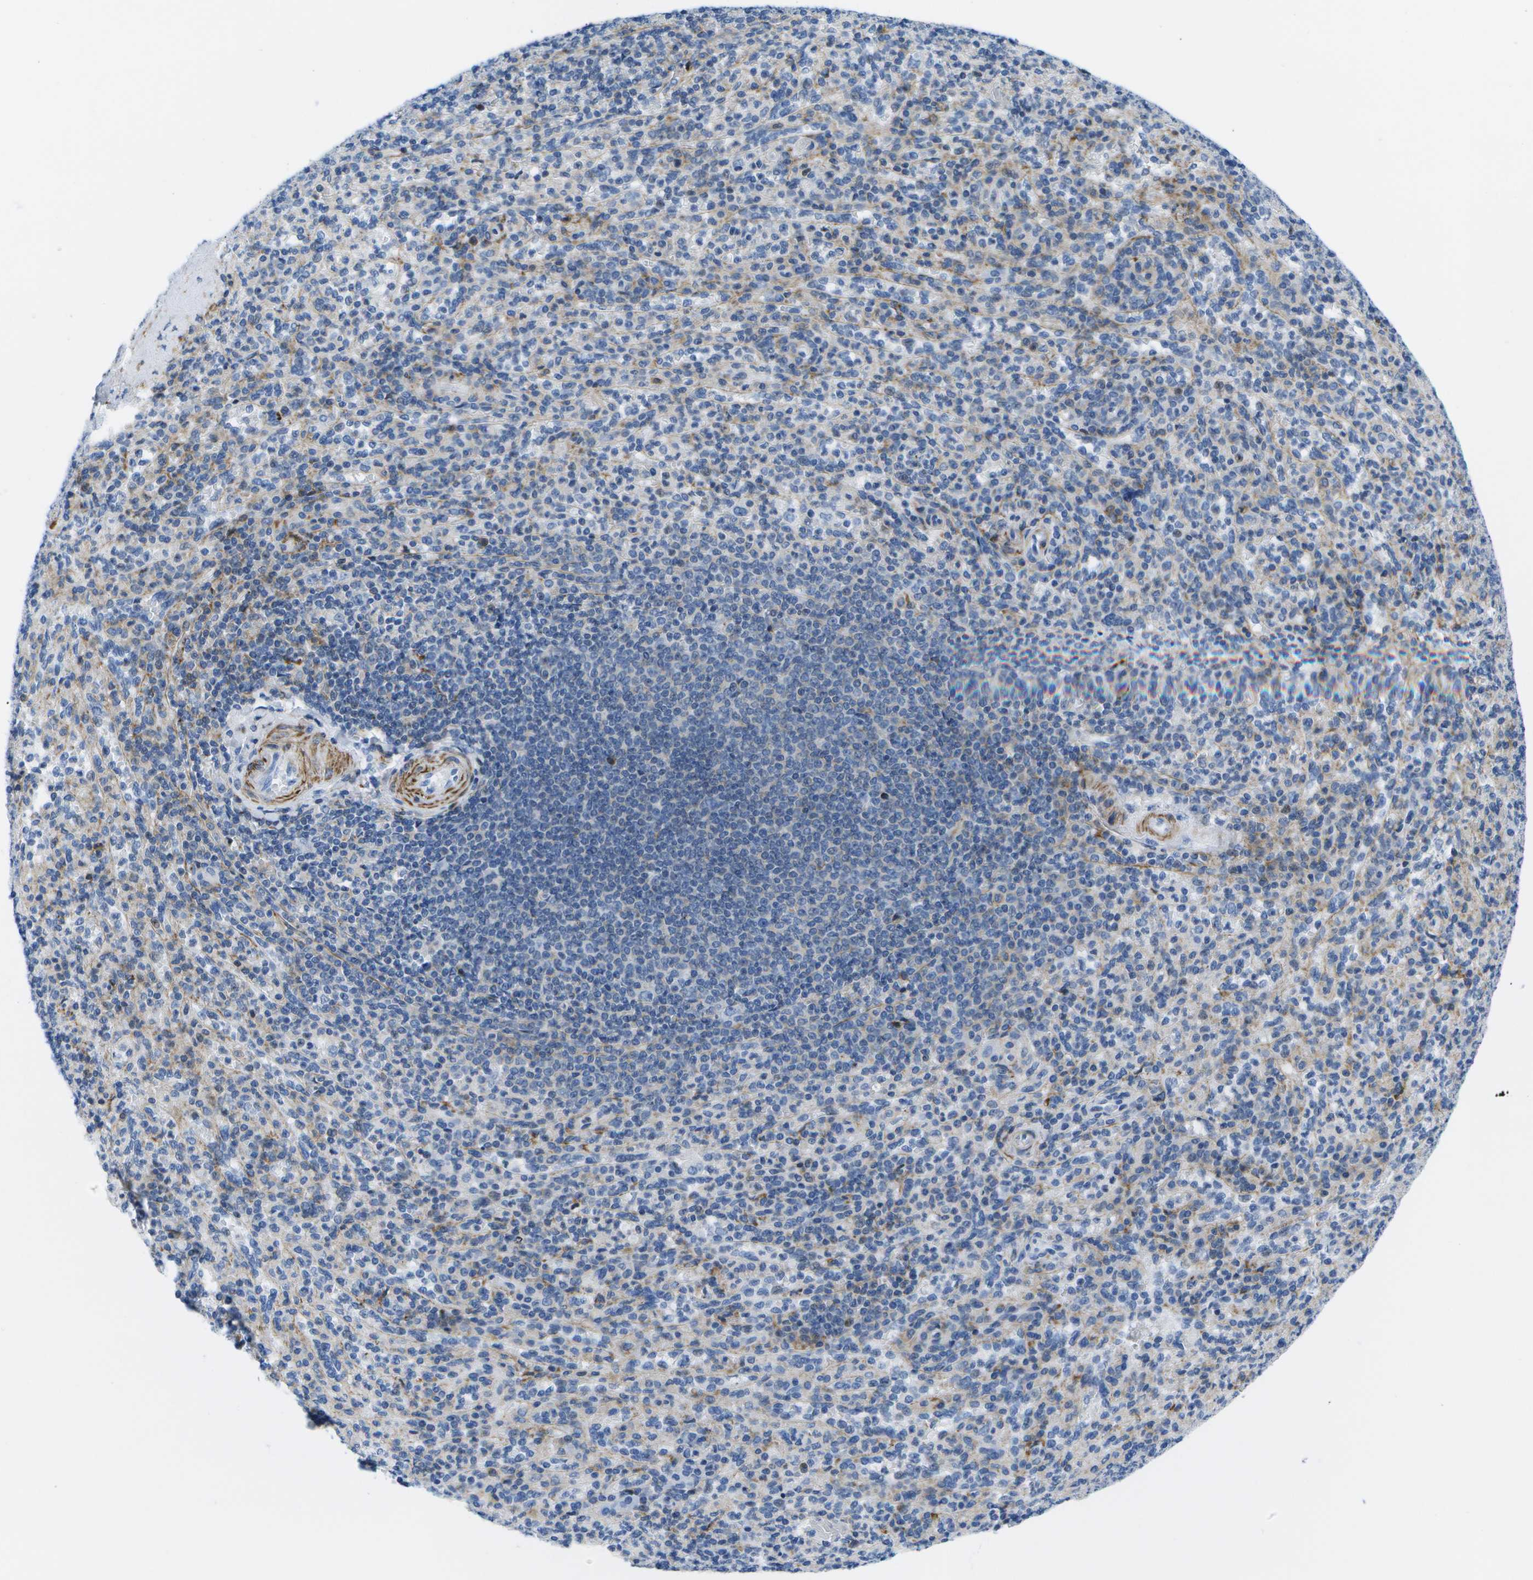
{"staining": {"intensity": "moderate", "quantity": "<25%", "location": "cytoplasmic/membranous"}, "tissue": "spleen", "cell_type": "Cells in red pulp", "image_type": "normal", "snomed": [{"axis": "morphology", "description": "Normal tissue, NOS"}, {"axis": "topography", "description": "Spleen"}], "caption": "Immunohistochemical staining of normal human spleen demonstrates low levels of moderate cytoplasmic/membranous expression in about <25% of cells in red pulp. (DAB IHC with brightfield microscopy, high magnification).", "gene": "ADGRG6", "patient": {"sex": "male", "age": 36}}